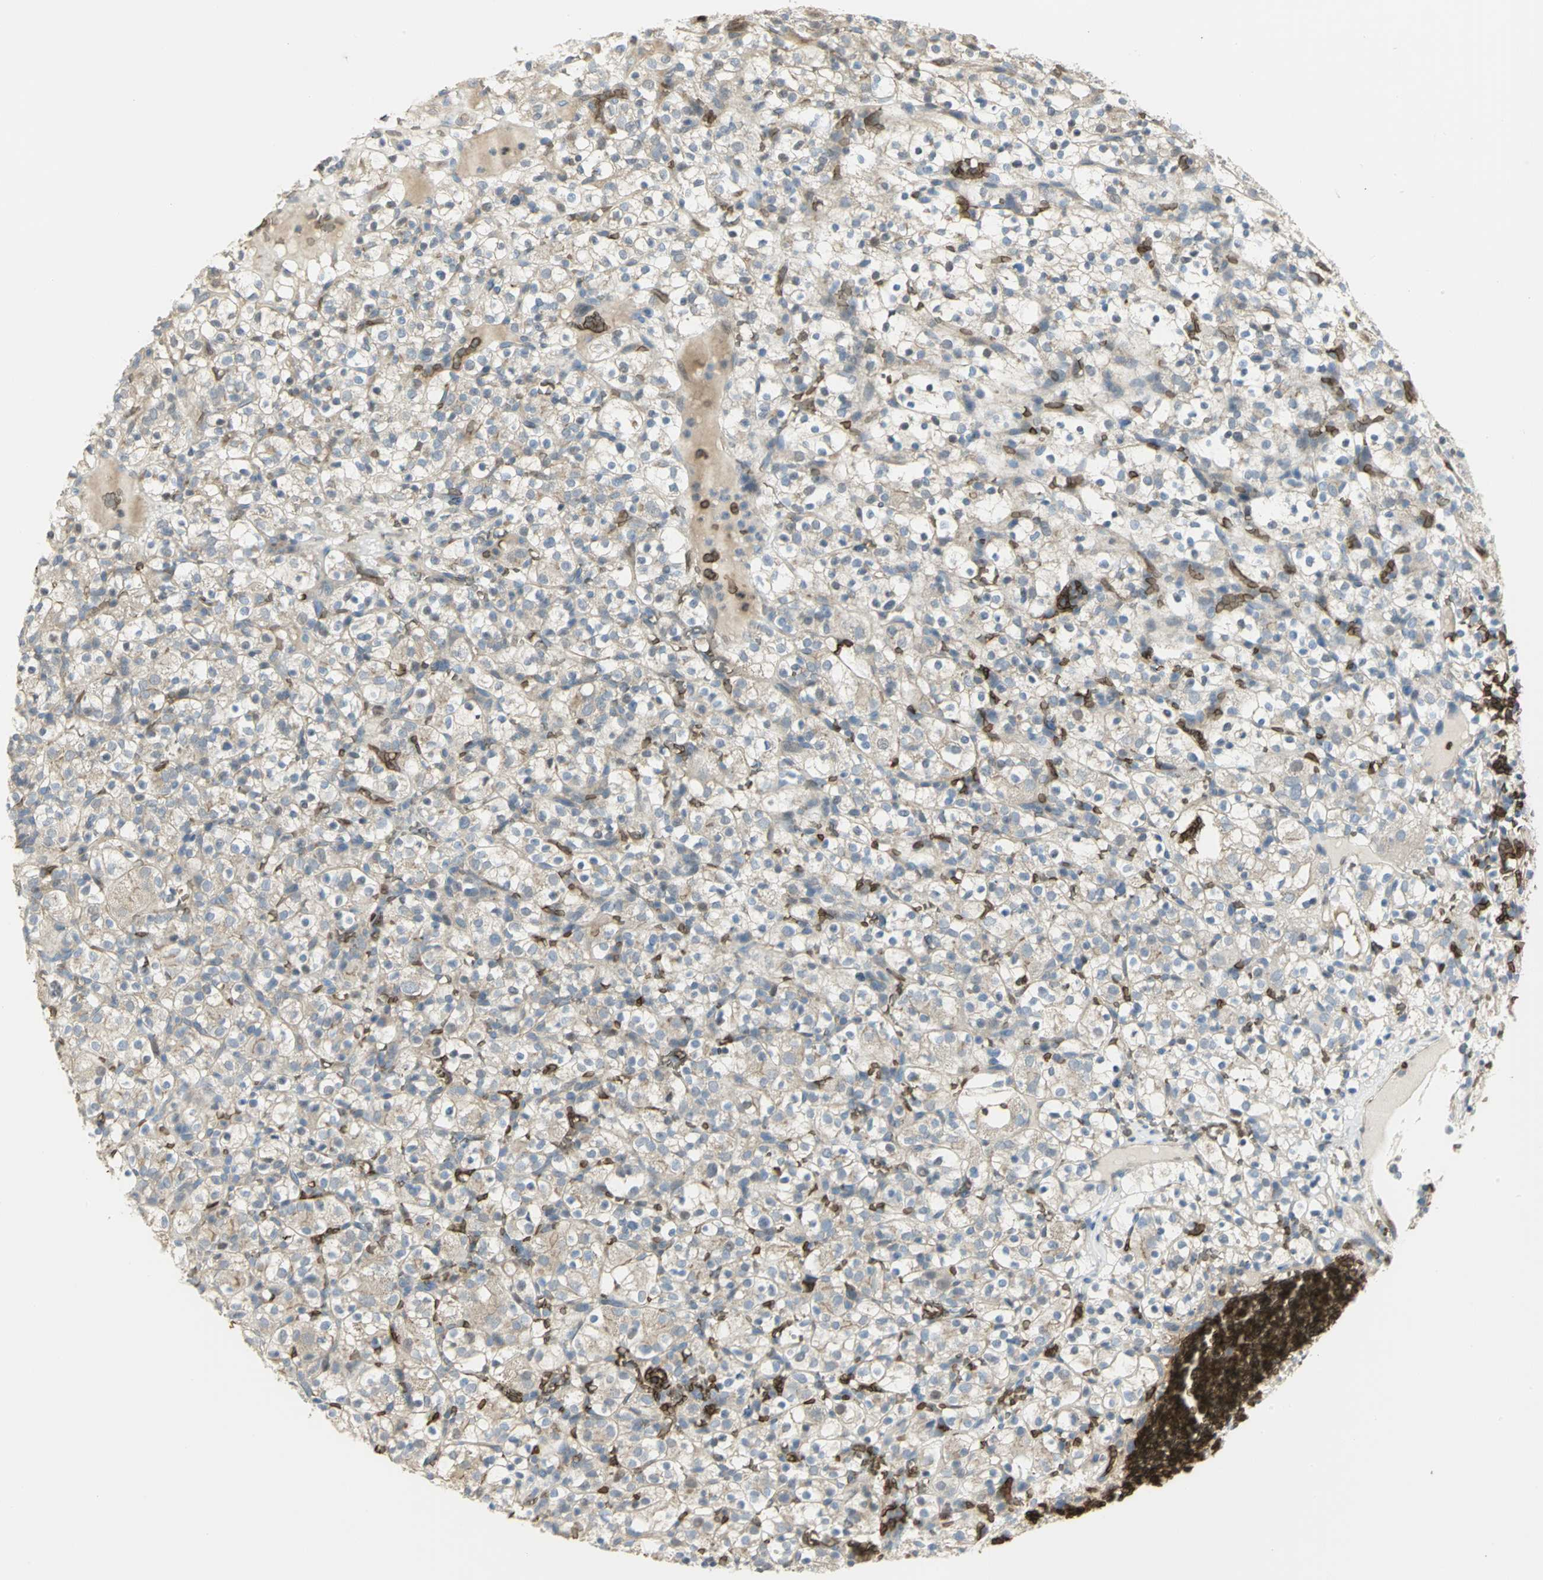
{"staining": {"intensity": "negative", "quantity": "none", "location": "none"}, "tissue": "renal cancer", "cell_type": "Tumor cells", "image_type": "cancer", "snomed": [{"axis": "morphology", "description": "Normal tissue, NOS"}, {"axis": "morphology", "description": "Adenocarcinoma, NOS"}, {"axis": "topography", "description": "Kidney"}], "caption": "A high-resolution image shows IHC staining of renal cancer (adenocarcinoma), which demonstrates no significant expression in tumor cells. (IHC, brightfield microscopy, high magnification).", "gene": "ANK1", "patient": {"sex": "female", "age": 72}}